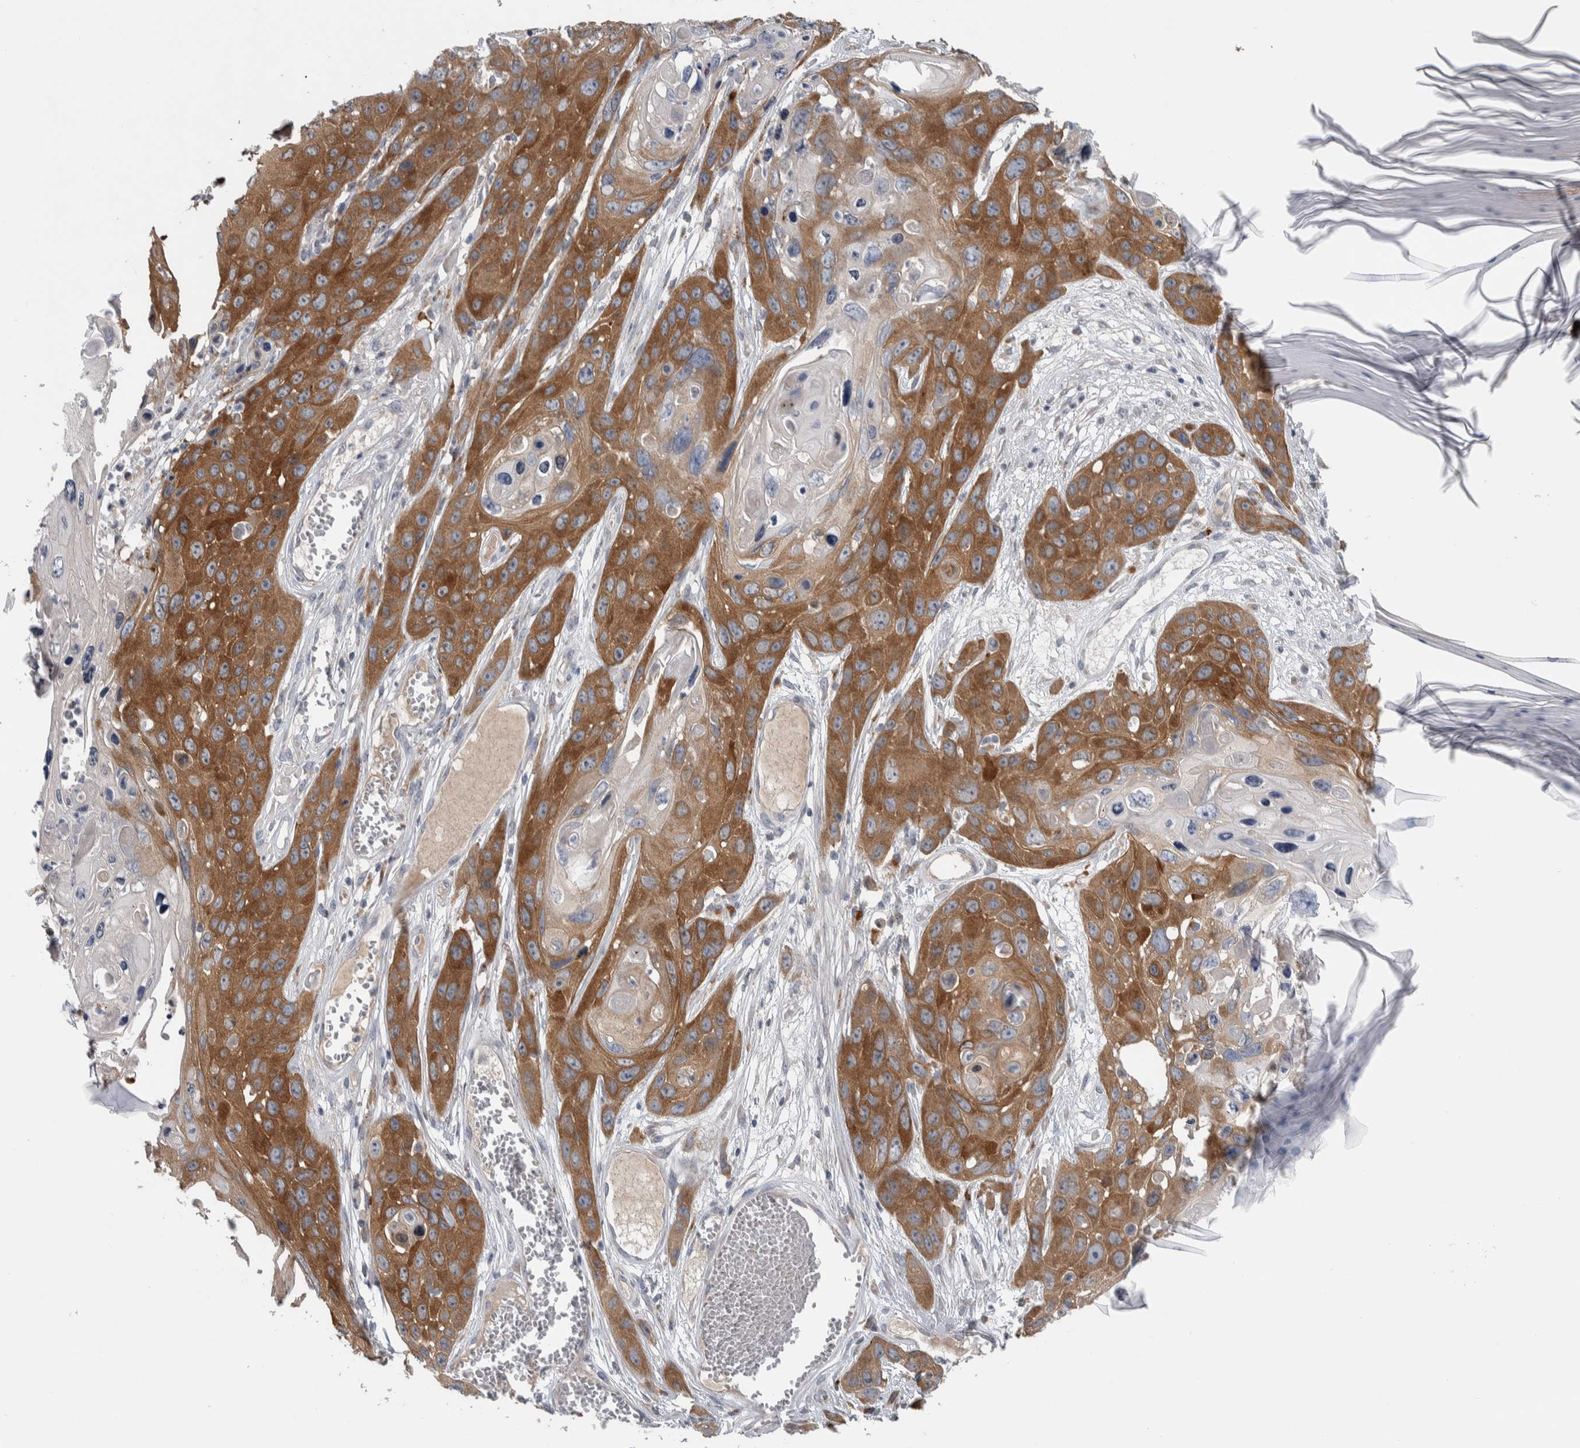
{"staining": {"intensity": "strong", "quantity": ">75%", "location": "cytoplasmic/membranous"}, "tissue": "skin cancer", "cell_type": "Tumor cells", "image_type": "cancer", "snomed": [{"axis": "morphology", "description": "Squamous cell carcinoma, NOS"}, {"axis": "topography", "description": "Skin"}], "caption": "Immunohistochemistry (IHC) (DAB (3,3'-diaminobenzidine)) staining of skin cancer exhibits strong cytoplasmic/membranous protein positivity in approximately >75% of tumor cells.", "gene": "FAM83G", "patient": {"sex": "male", "age": 55}}